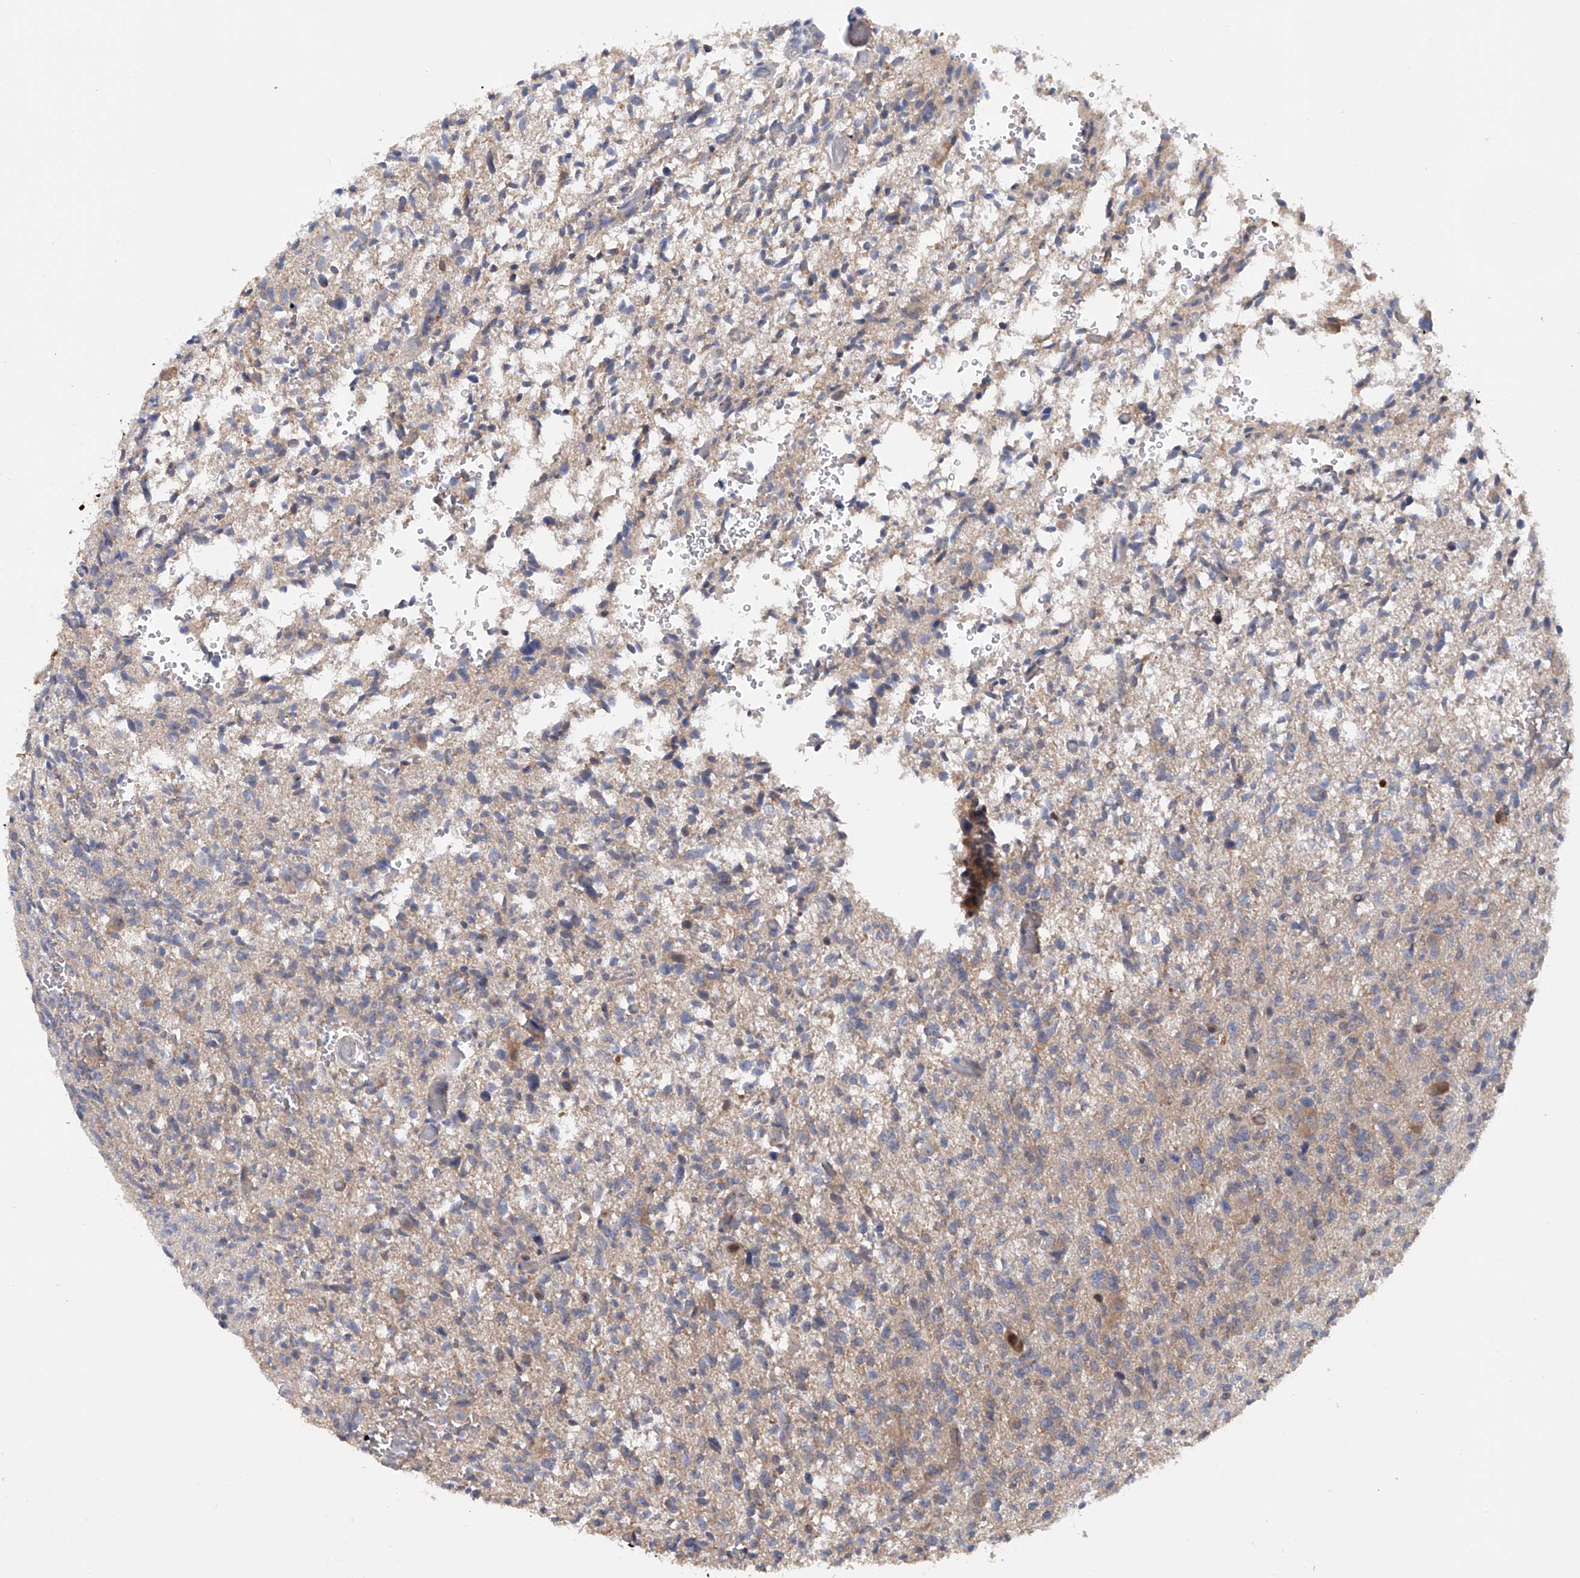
{"staining": {"intensity": "weak", "quantity": "<25%", "location": "cytoplasmic/membranous"}, "tissue": "glioma", "cell_type": "Tumor cells", "image_type": "cancer", "snomed": [{"axis": "morphology", "description": "Glioma, malignant, High grade"}, {"axis": "topography", "description": "Brain"}], "caption": "A micrograph of human malignant glioma (high-grade) is negative for staining in tumor cells.", "gene": "NUDT17", "patient": {"sex": "female", "age": 57}}